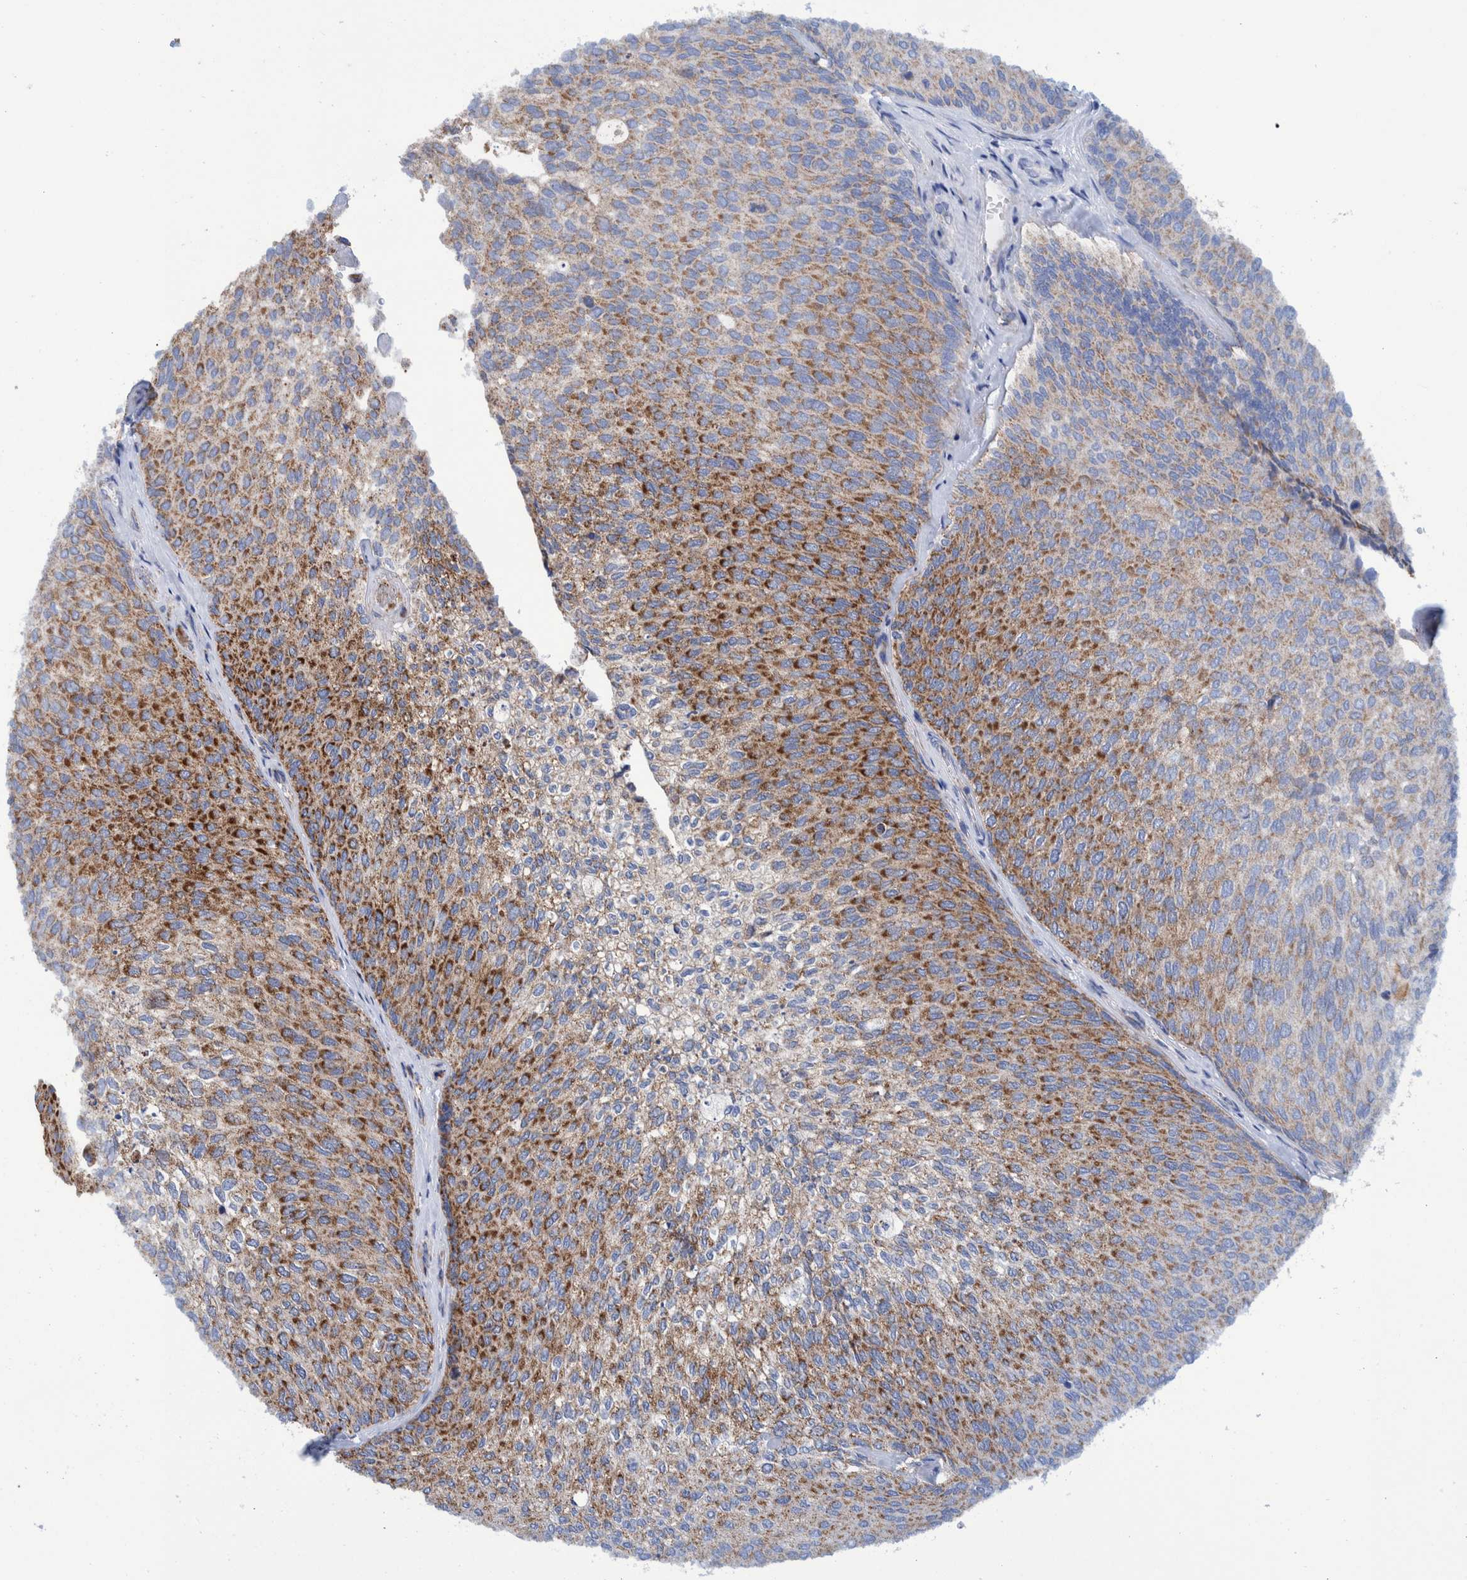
{"staining": {"intensity": "moderate", "quantity": "25%-75%", "location": "cytoplasmic/membranous"}, "tissue": "urothelial cancer", "cell_type": "Tumor cells", "image_type": "cancer", "snomed": [{"axis": "morphology", "description": "Urothelial carcinoma, Low grade"}, {"axis": "topography", "description": "Urinary bladder"}], "caption": "A brown stain highlights moderate cytoplasmic/membranous positivity of a protein in urothelial cancer tumor cells.", "gene": "BZW2", "patient": {"sex": "female", "age": 79}}